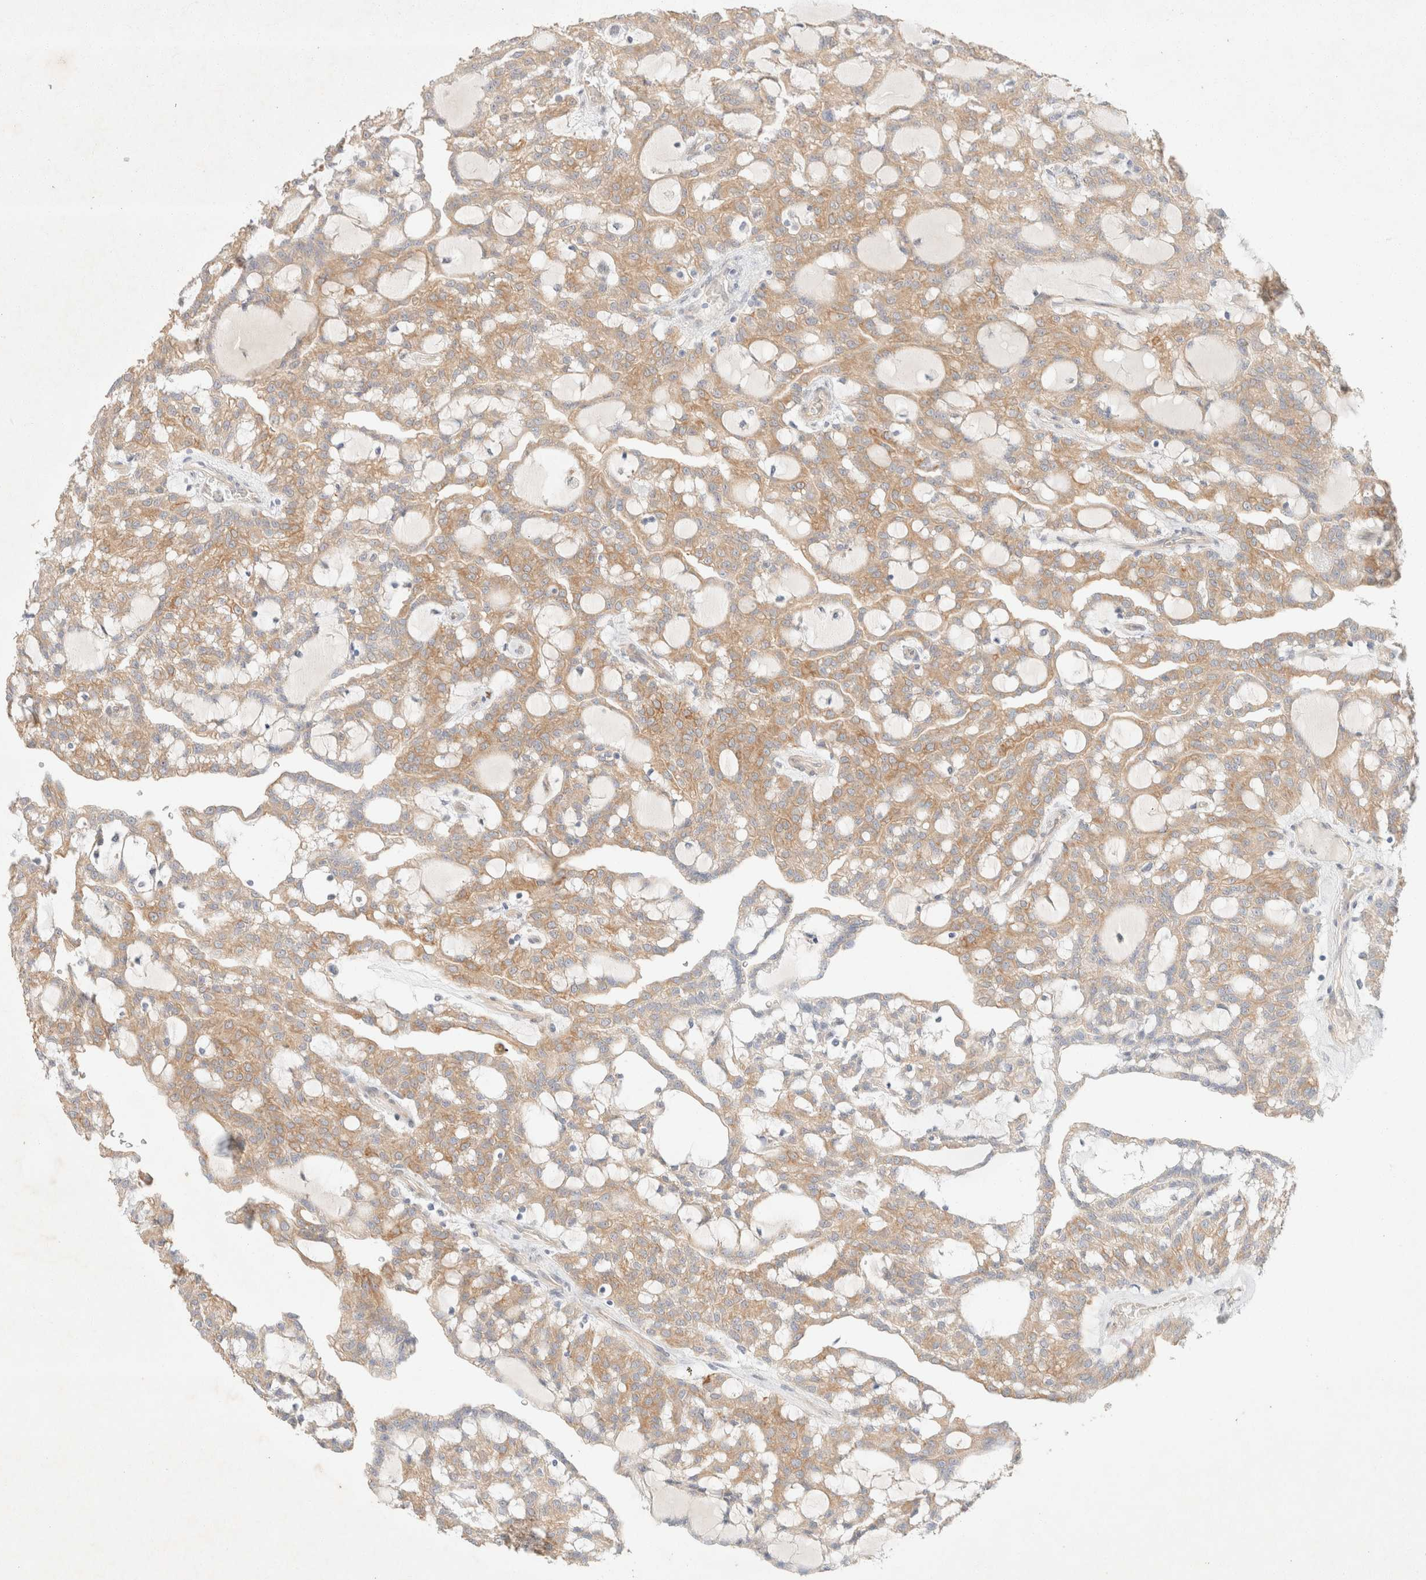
{"staining": {"intensity": "moderate", "quantity": ">75%", "location": "cytoplasmic/membranous"}, "tissue": "renal cancer", "cell_type": "Tumor cells", "image_type": "cancer", "snomed": [{"axis": "morphology", "description": "Adenocarcinoma, NOS"}, {"axis": "topography", "description": "Kidney"}], "caption": "Brown immunohistochemical staining in renal cancer (adenocarcinoma) exhibits moderate cytoplasmic/membranous positivity in approximately >75% of tumor cells.", "gene": "CSNK1E", "patient": {"sex": "male", "age": 63}}